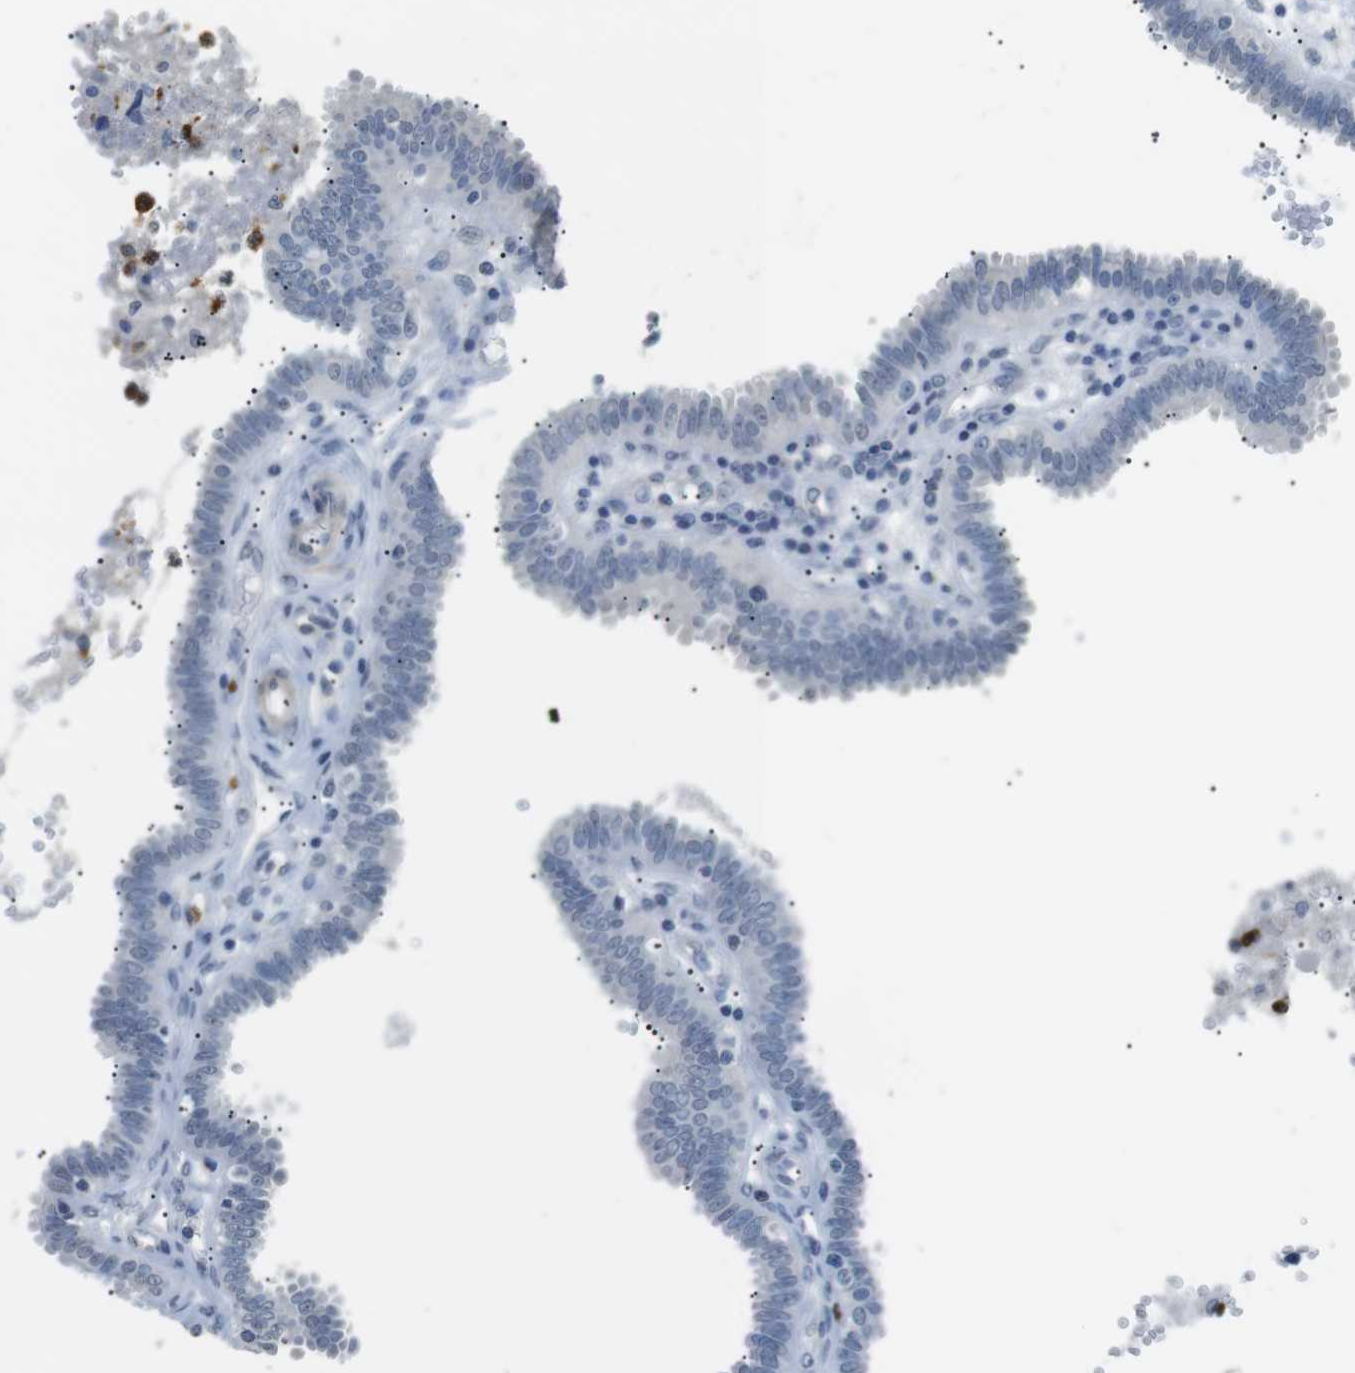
{"staining": {"intensity": "negative", "quantity": "none", "location": "none"}, "tissue": "fallopian tube", "cell_type": "Glandular cells", "image_type": "normal", "snomed": [{"axis": "morphology", "description": "Normal tissue, NOS"}, {"axis": "topography", "description": "Fallopian tube"}], "caption": "A micrograph of fallopian tube stained for a protein displays no brown staining in glandular cells.", "gene": "GZMM", "patient": {"sex": "female", "age": 32}}